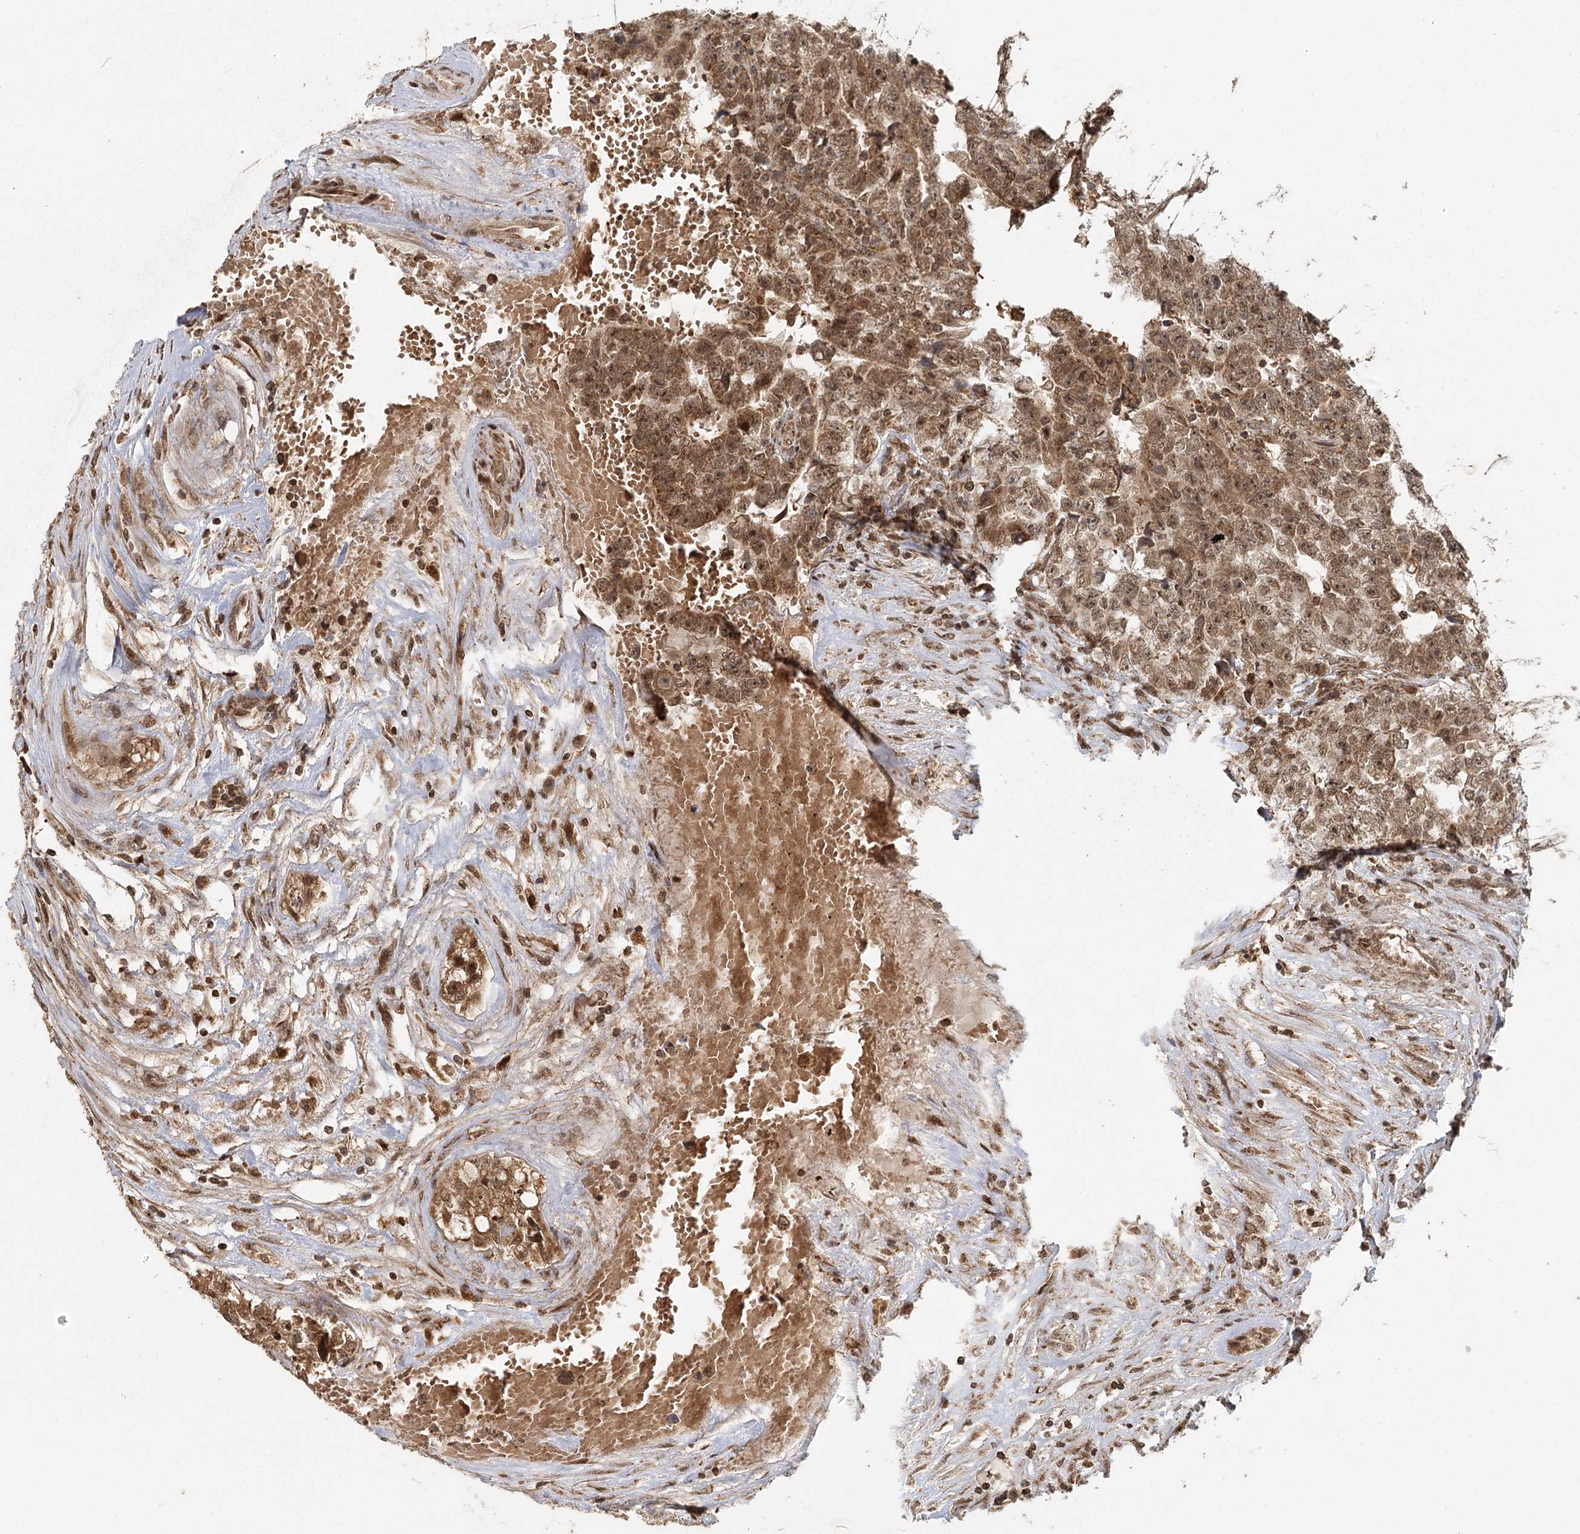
{"staining": {"intensity": "moderate", "quantity": ">75%", "location": "cytoplasmic/membranous,nuclear"}, "tissue": "testis cancer", "cell_type": "Tumor cells", "image_type": "cancer", "snomed": [{"axis": "morphology", "description": "Carcinoma, Embryonal, NOS"}, {"axis": "topography", "description": "Testis"}], "caption": "IHC (DAB (3,3'-diaminobenzidine)) staining of human embryonal carcinoma (testis) reveals moderate cytoplasmic/membranous and nuclear protein expression in about >75% of tumor cells. (DAB (3,3'-diaminobenzidine) = brown stain, brightfield microscopy at high magnification).", "gene": "MICU1", "patient": {"sex": "male", "age": 25}}